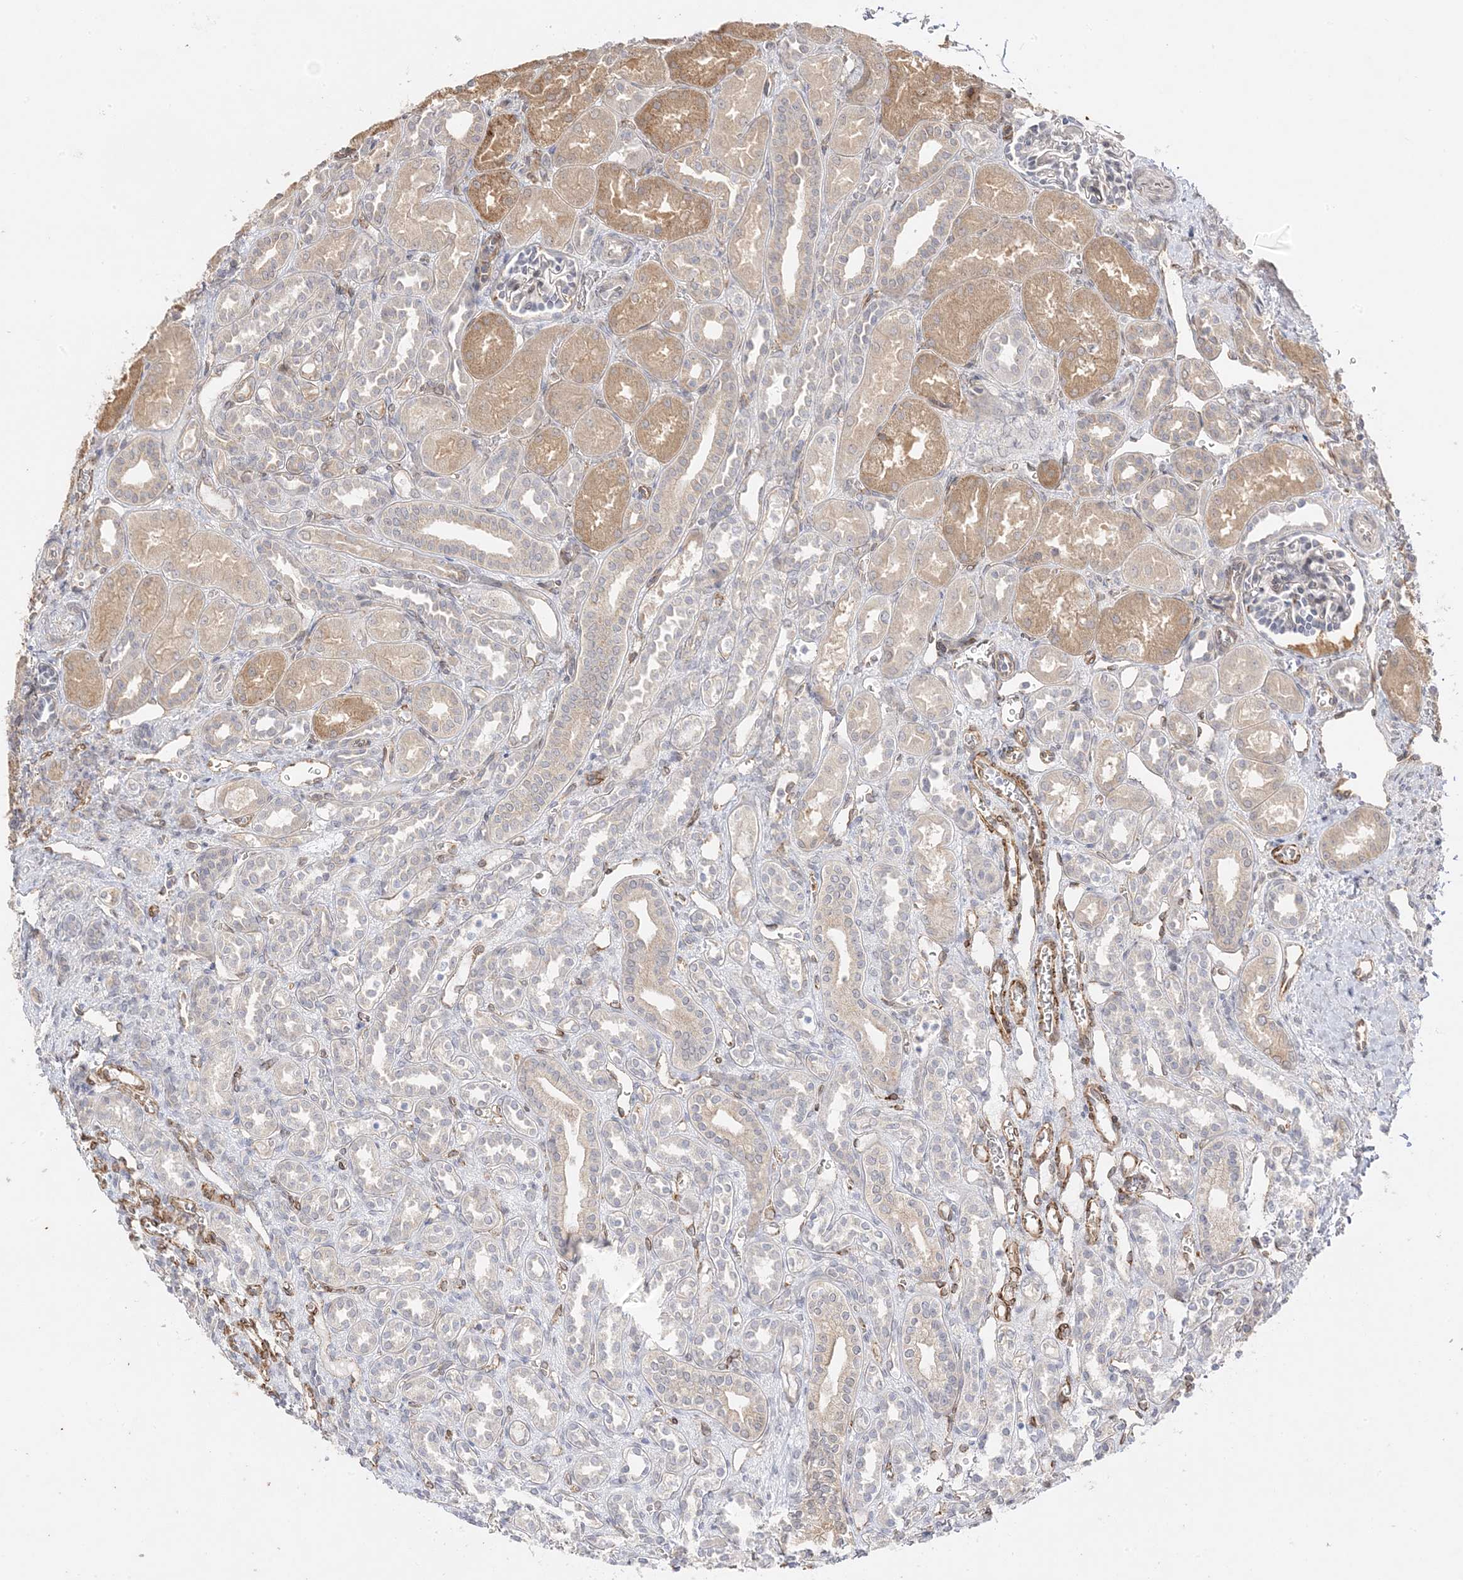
{"staining": {"intensity": "negative", "quantity": "none", "location": "none"}, "tissue": "kidney", "cell_type": "Cells in glomeruli", "image_type": "normal", "snomed": [{"axis": "morphology", "description": "Normal tissue, NOS"}, {"axis": "morphology", "description": "Neoplasm, malignant, NOS"}, {"axis": "topography", "description": "Kidney"}], "caption": "The micrograph shows no significant positivity in cells in glomeruli of kidney. (Brightfield microscopy of DAB IHC at high magnification).", "gene": "C2CD2", "patient": {"sex": "female", "age": 1}}